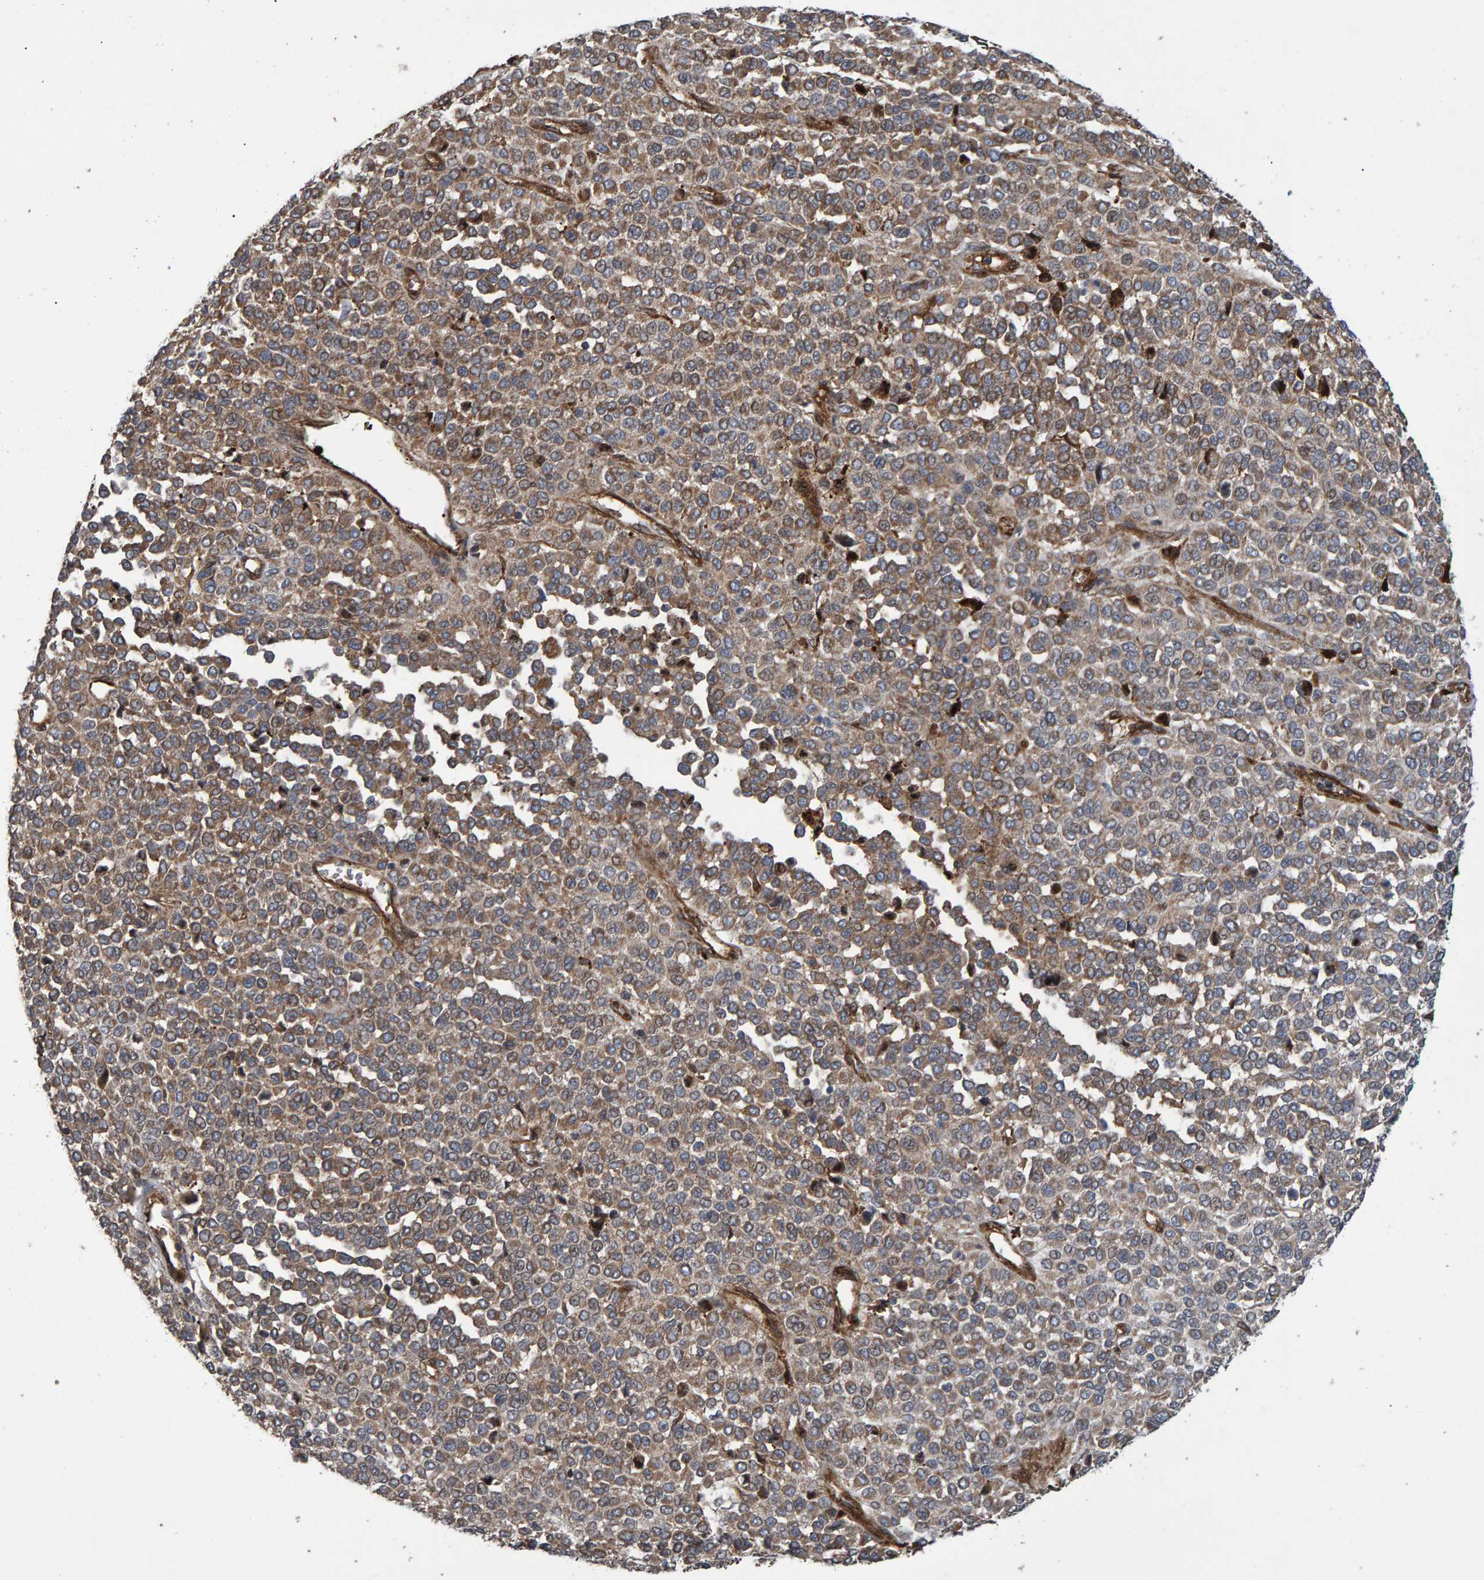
{"staining": {"intensity": "moderate", "quantity": ">75%", "location": "cytoplasmic/membranous"}, "tissue": "melanoma", "cell_type": "Tumor cells", "image_type": "cancer", "snomed": [{"axis": "morphology", "description": "Malignant melanoma, Metastatic site"}, {"axis": "topography", "description": "Pancreas"}], "caption": "Melanoma was stained to show a protein in brown. There is medium levels of moderate cytoplasmic/membranous positivity in approximately >75% of tumor cells. (DAB (3,3'-diaminobenzidine) IHC with brightfield microscopy, high magnification).", "gene": "SLIT2", "patient": {"sex": "female", "age": 30}}